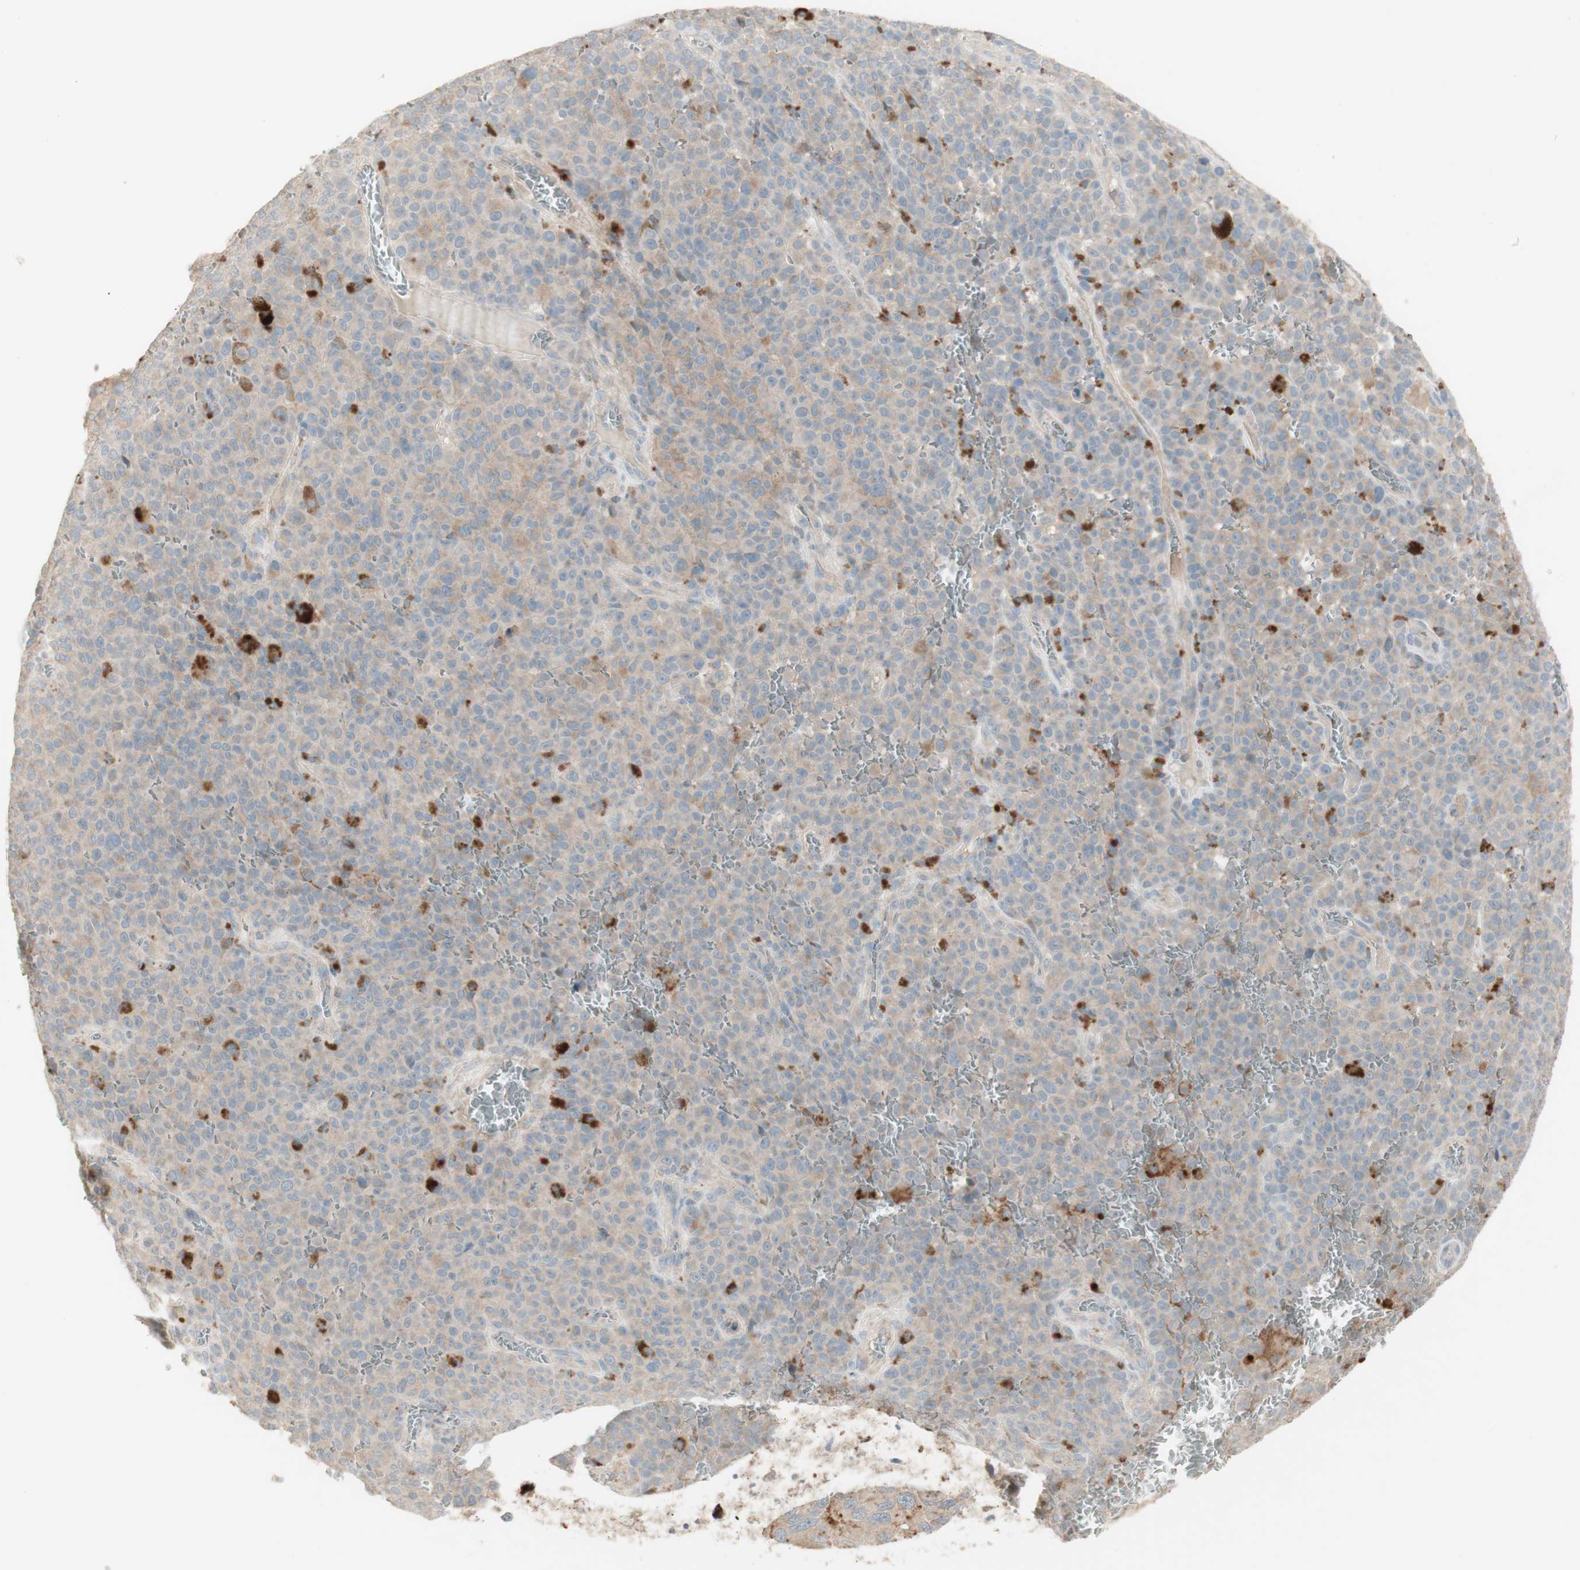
{"staining": {"intensity": "weak", "quantity": ">75%", "location": "cytoplasmic/membranous"}, "tissue": "melanoma", "cell_type": "Tumor cells", "image_type": "cancer", "snomed": [{"axis": "morphology", "description": "Malignant melanoma, NOS"}, {"axis": "topography", "description": "Skin"}], "caption": "Weak cytoplasmic/membranous protein expression is present in about >75% of tumor cells in malignant melanoma.", "gene": "PTGER4", "patient": {"sex": "female", "age": 82}}